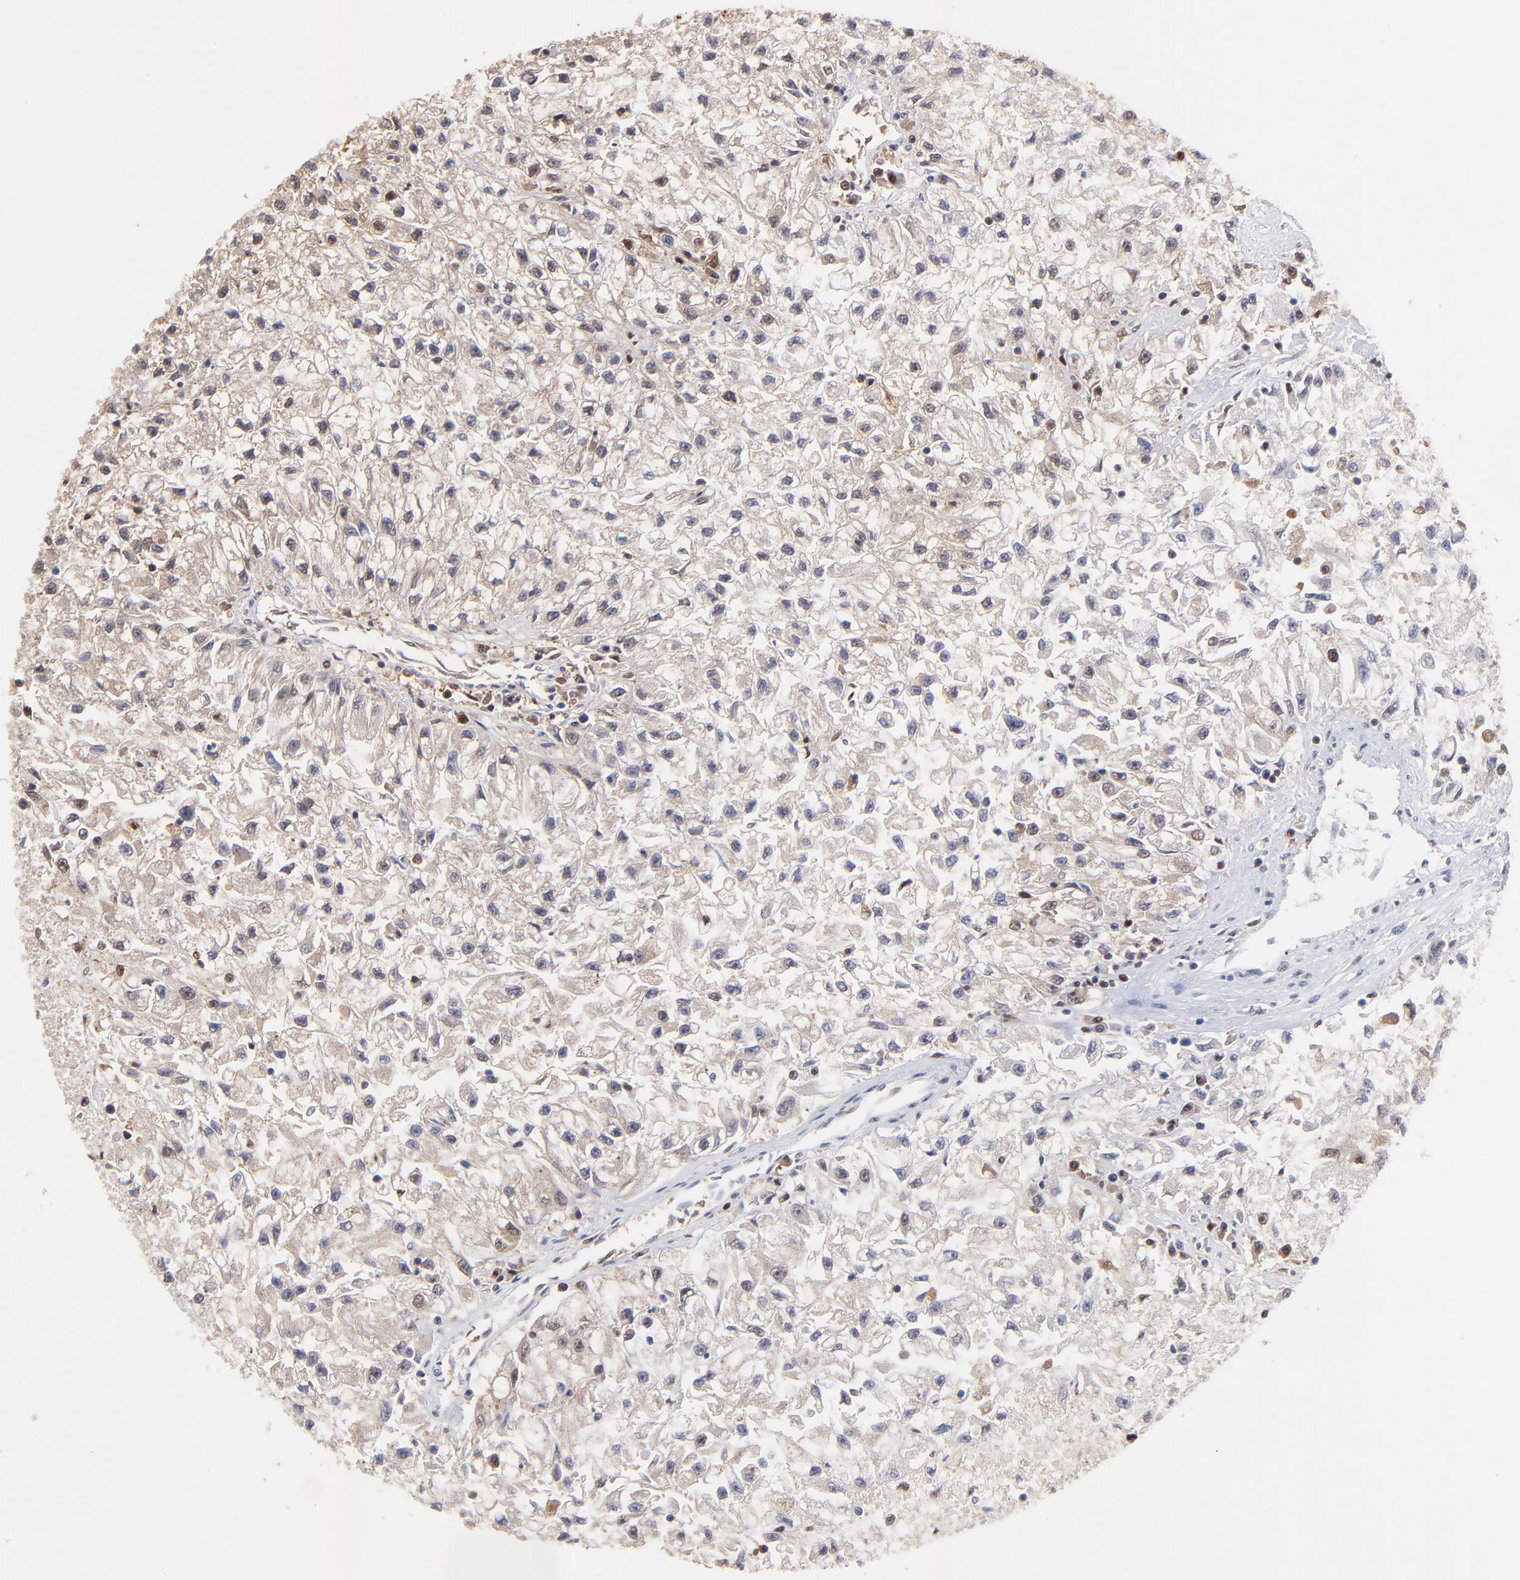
{"staining": {"intensity": "moderate", "quantity": "25%-75%", "location": "cytoplasmic/membranous"}, "tissue": "renal cancer", "cell_type": "Tumor cells", "image_type": "cancer", "snomed": [{"axis": "morphology", "description": "Adenocarcinoma, NOS"}, {"axis": "topography", "description": "Kidney"}], "caption": "Adenocarcinoma (renal) tissue reveals moderate cytoplasmic/membranous staining in about 25%-75% of tumor cells", "gene": "PSMA6", "patient": {"sex": "male", "age": 59}}